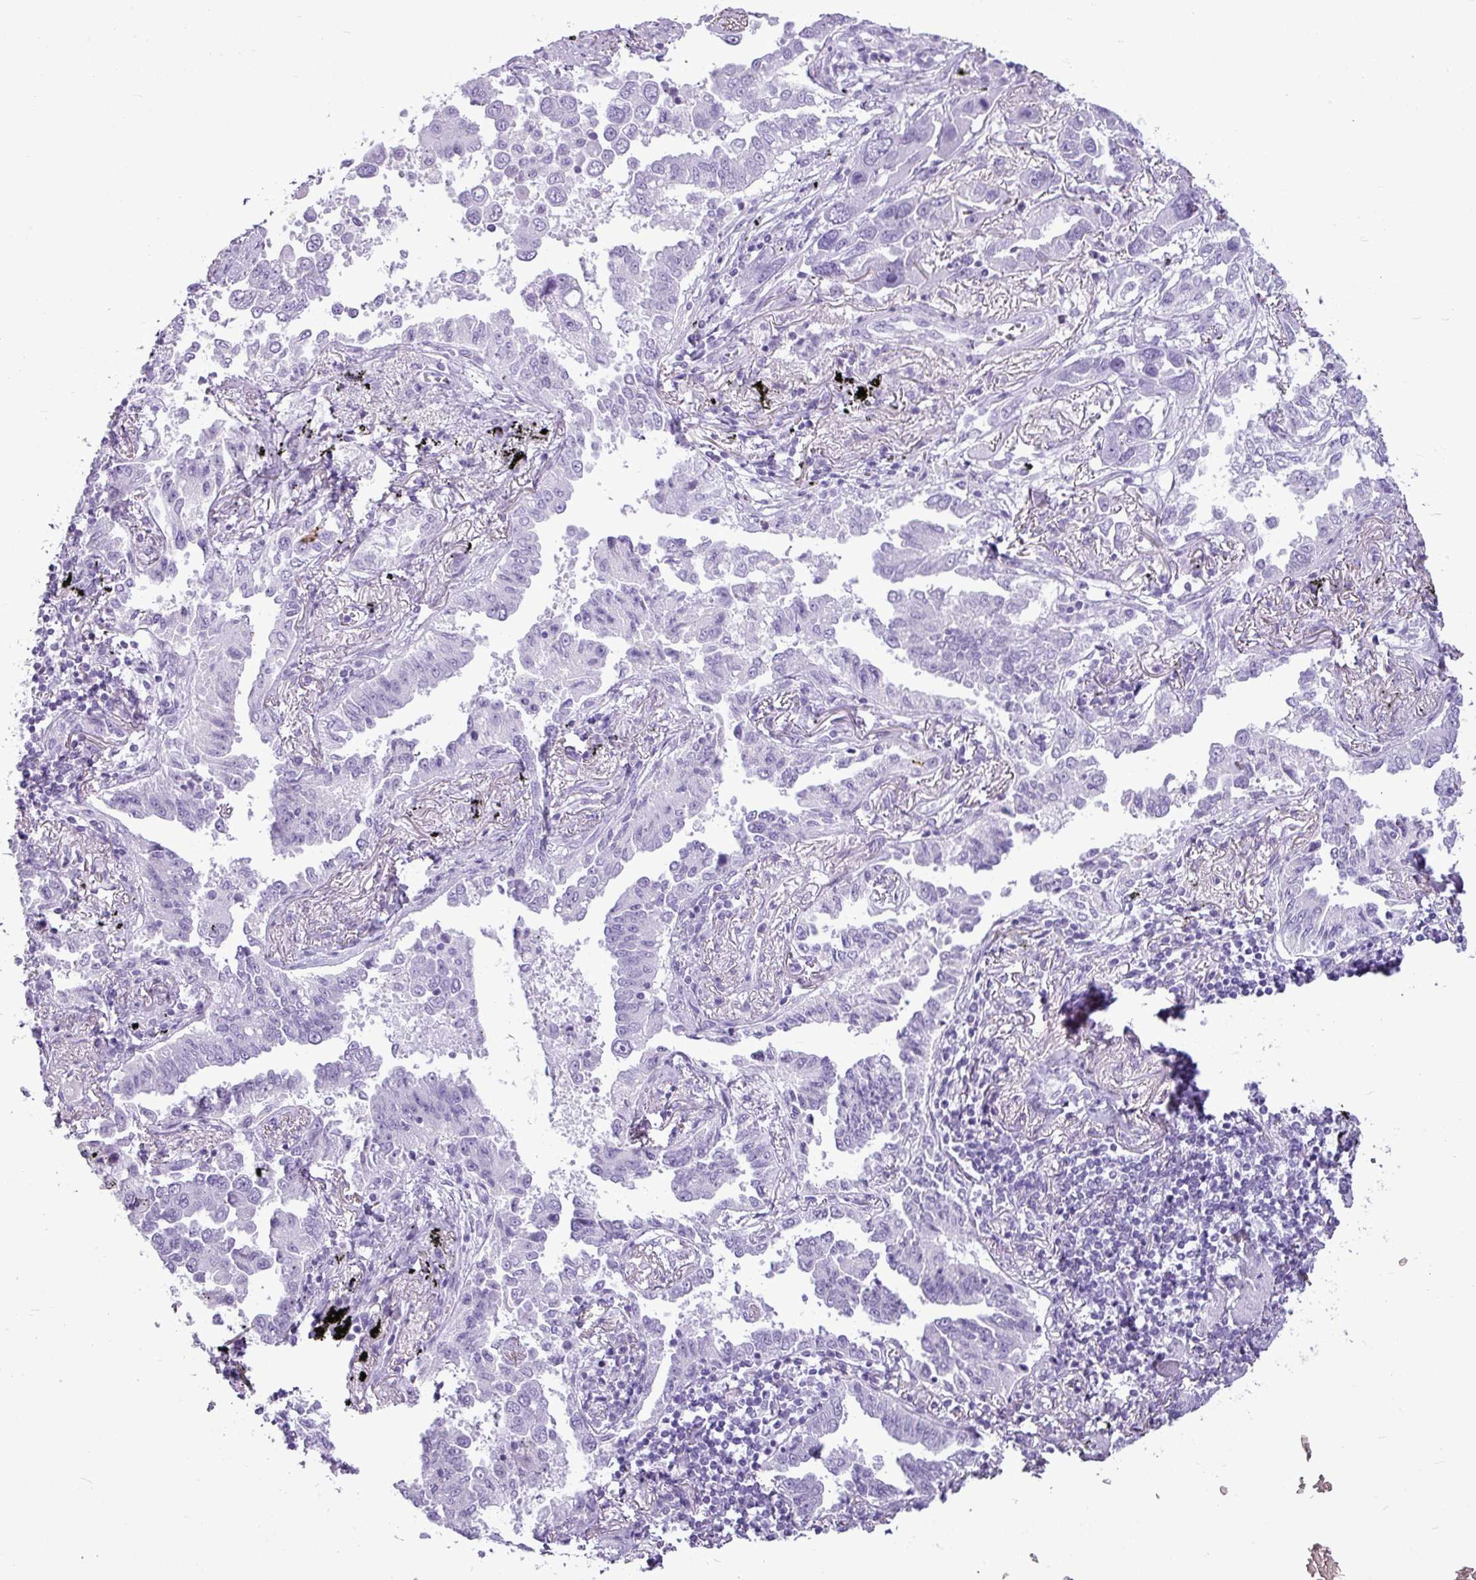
{"staining": {"intensity": "negative", "quantity": "none", "location": "none"}, "tissue": "lung cancer", "cell_type": "Tumor cells", "image_type": "cancer", "snomed": [{"axis": "morphology", "description": "Adenocarcinoma, NOS"}, {"axis": "topography", "description": "Lung"}], "caption": "An IHC micrograph of lung cancer (adenocarcinoma) is shown. There is no staining in tumor cells of lung cancer (adenocarcinoma).", "gene": "AMY1B", "patient": {"sex": "male", "age": 67}}